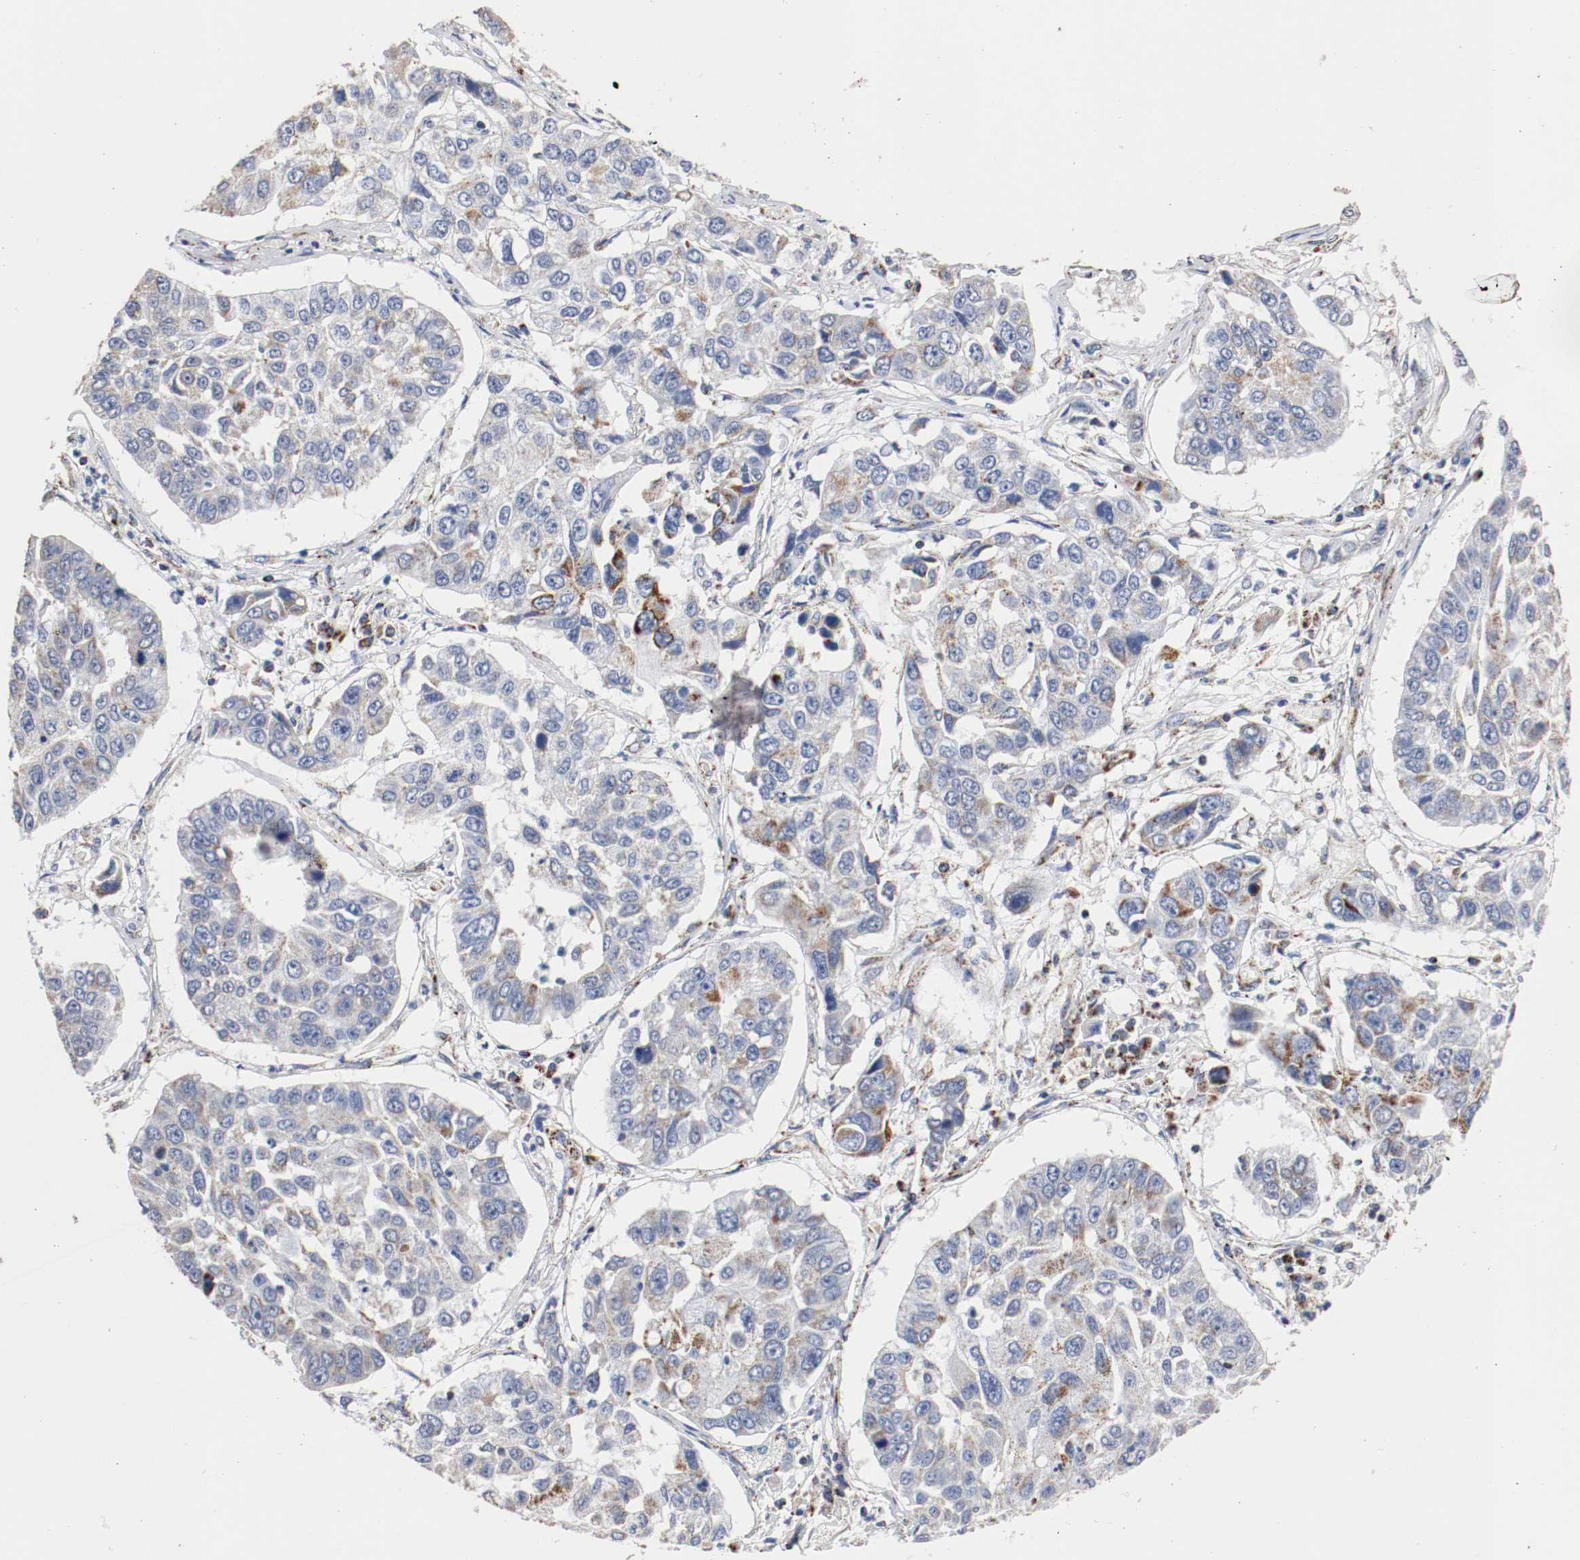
{"staining": {"intensity": "moderate", "quantity": "<25%", "location": "cytoplasmic/membranous"}, "tissue": "lung cancer", "cell_type": "Tumor cells", "image_type": "cancer", "snomed": [{"axis": "morphology", "description": "Squamous cell carcinoma, NOS"}, {"axis": "topography", "description": "Lung"}], "caption": "Brown immunohistochemical staining in lung cancer exhibits moderate cytoplasmic/membranous staining in approximately <25% of tumor cells.", "gene": "TUBD1", "patient": {"sex": "male", "age": 71}}